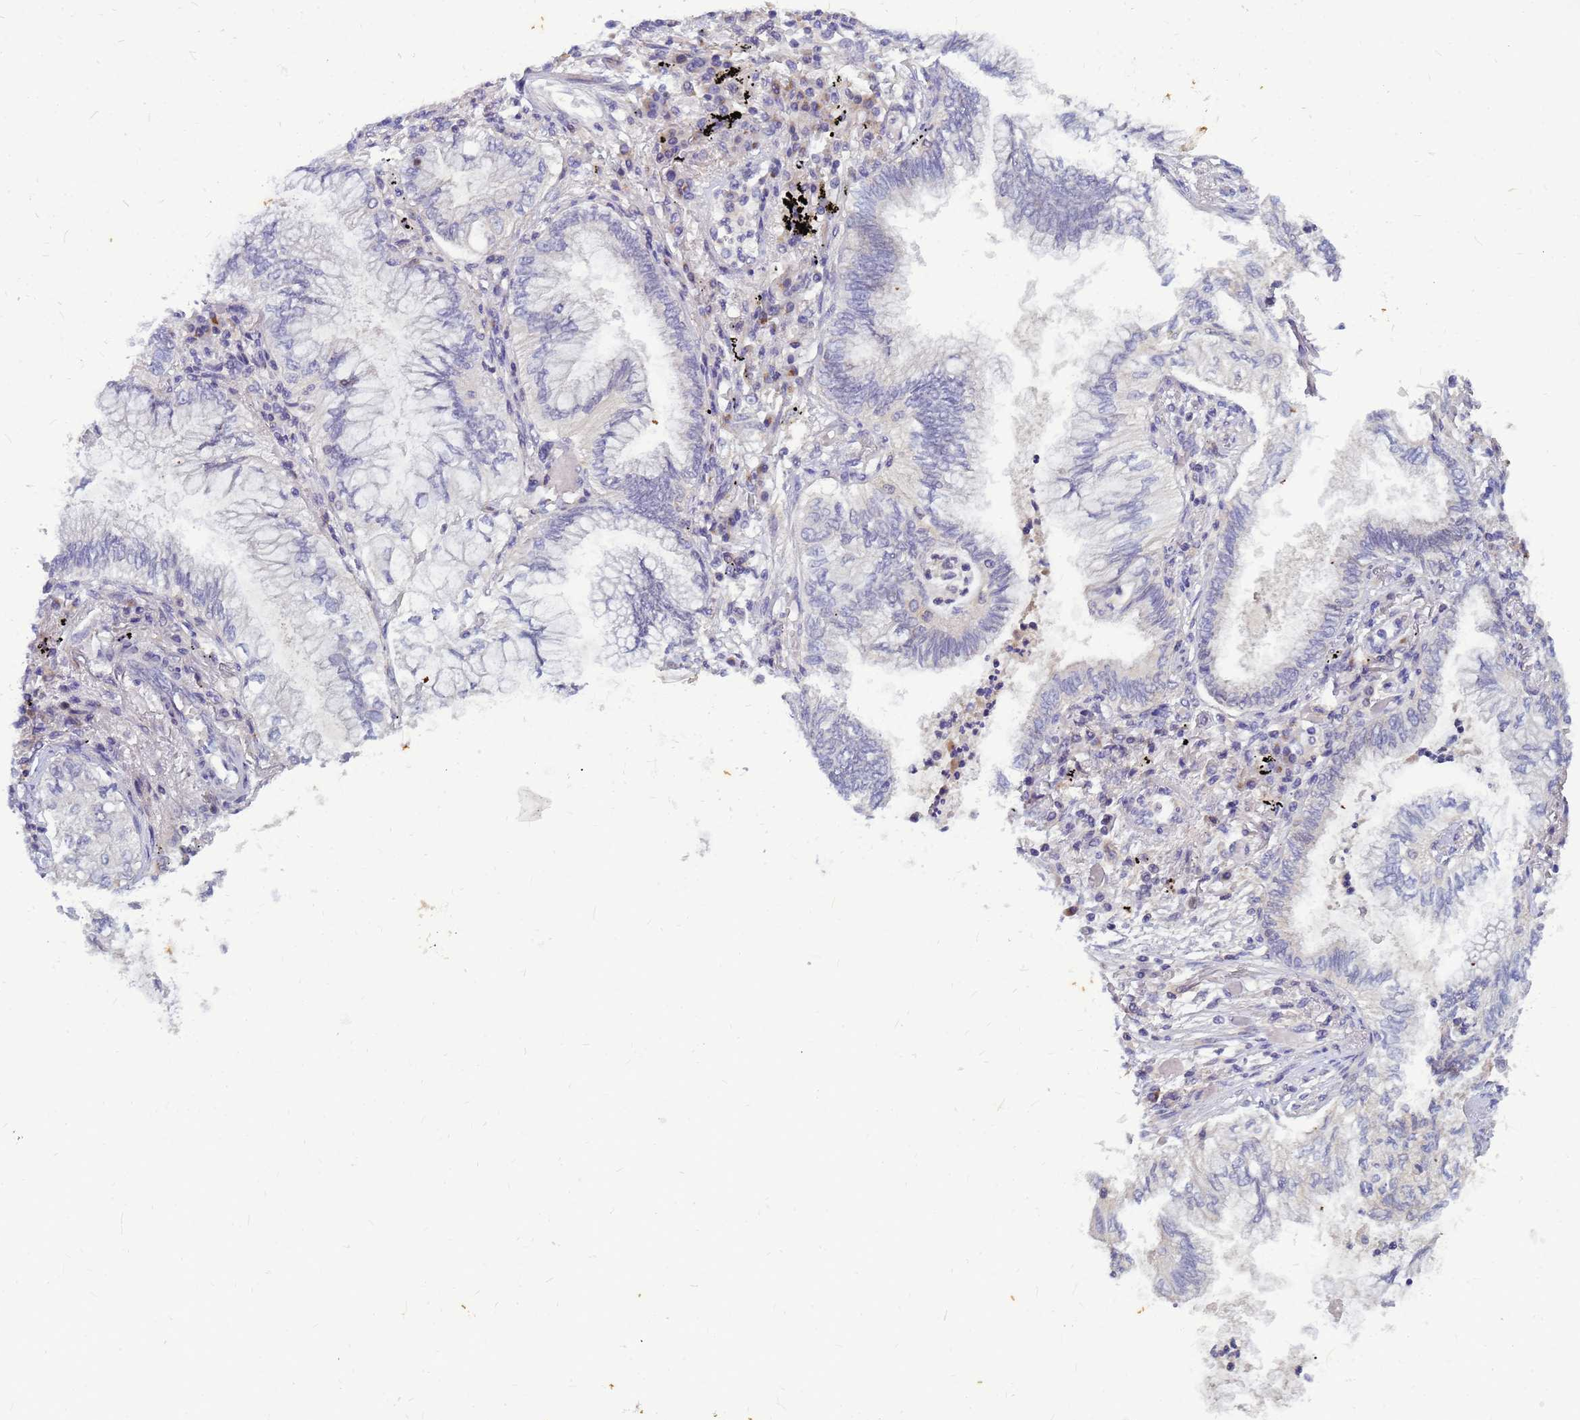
{"staining": {"intensity": "negative", "quantity": "none", "location": "none"}, "tissue": "lung cancer", "cell_type": "Tumor cells", "image_type": "cancer", "snomed": [{"axis": "morphology", "description": "Adenocarcinoma, NOS"}, {"axis": "topography", "description": "Lung"}], "caption": "Micrograph shows no significant protein staining in tumor cells of adenocarcinoma (lung).", "gene": "SRGAP3", "patient": {"sex": "female", "age": 70}}